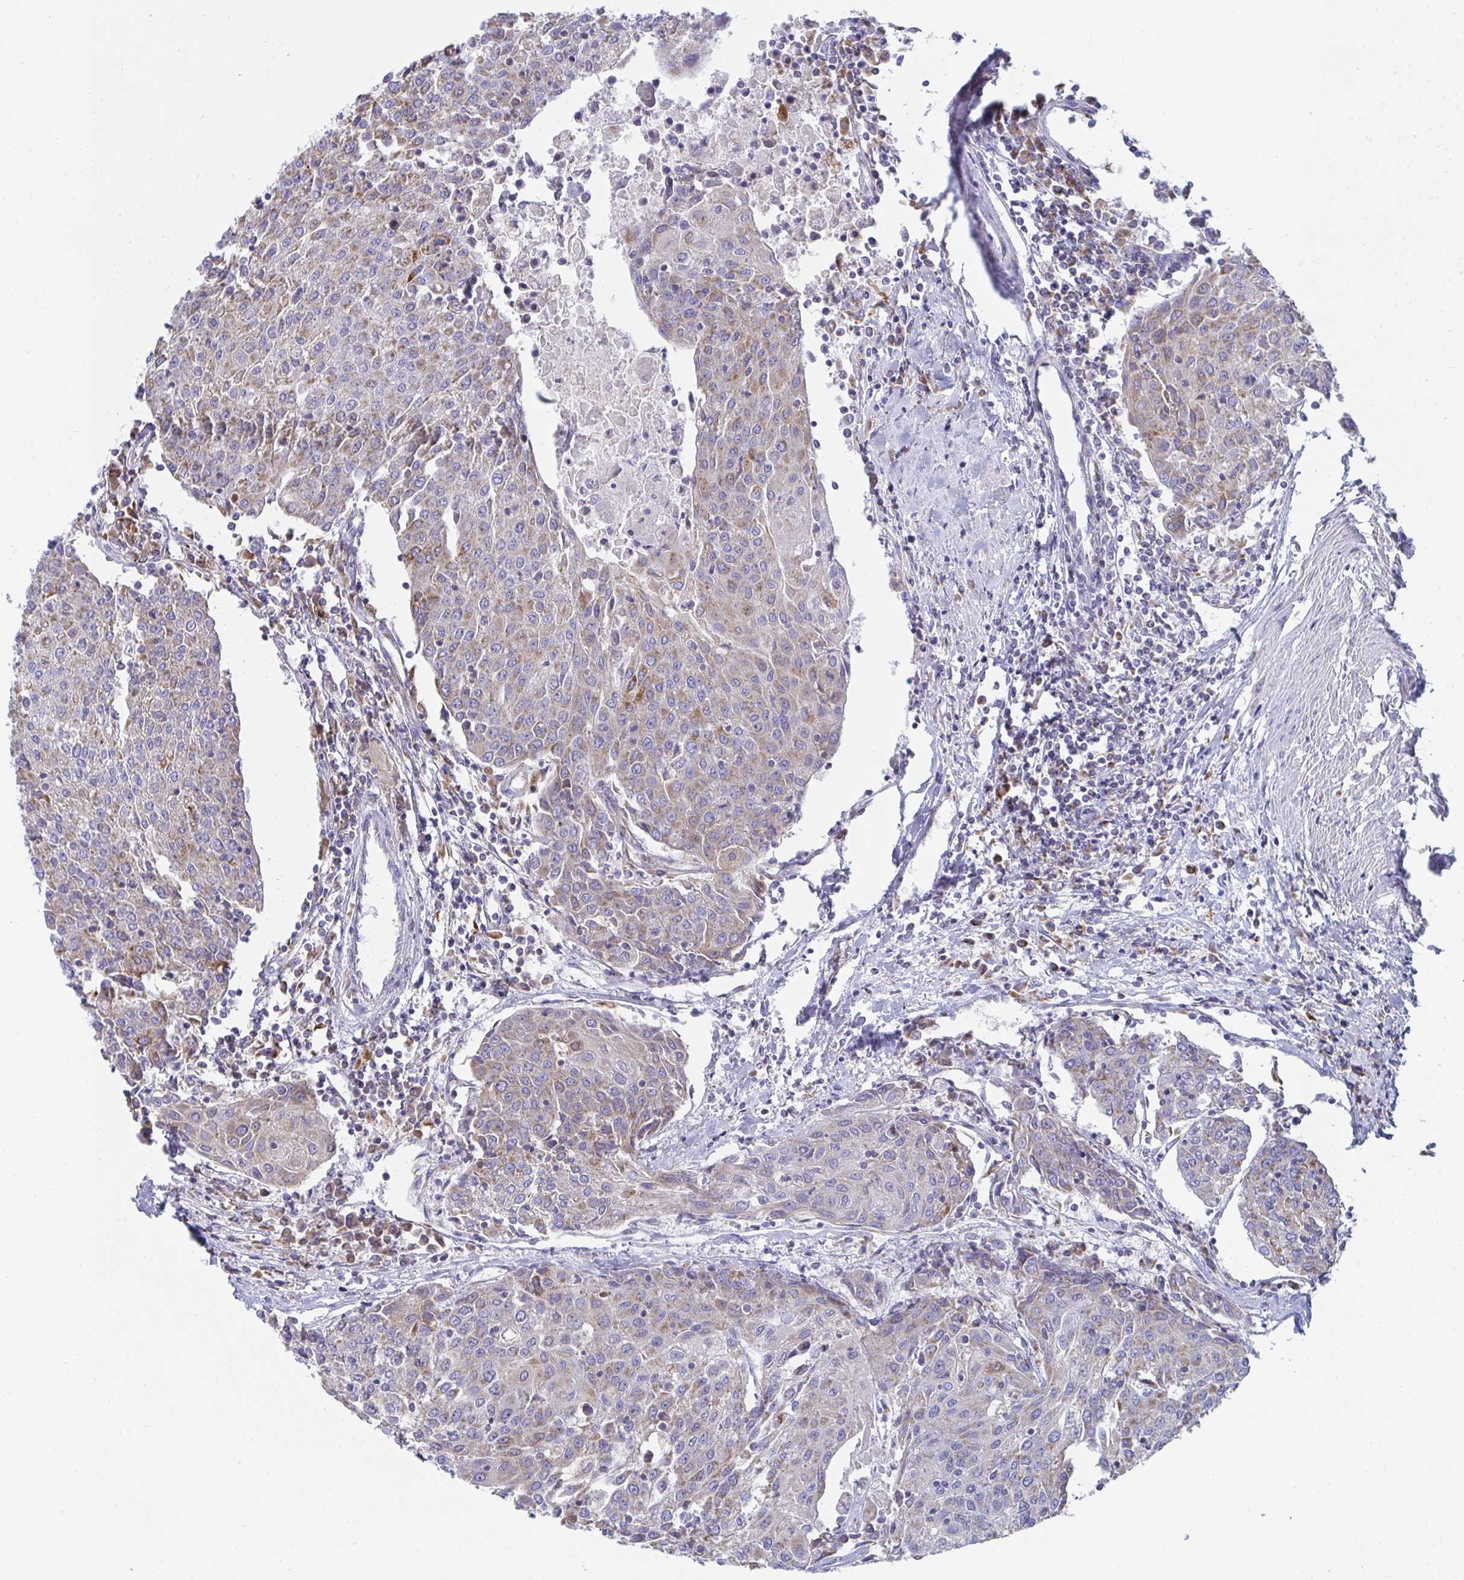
{"staining": {"intensity": "weak", "quantity": ">75%", "location": "cytoplasmic/membranous"}, "tissue": "urothelial cancer", "cell_type": "Tumor cells", "image_type": "cancer", "snomed": [{"axis": "morphology", "description": "Urothelial carcinoma, High grade"}, {"axis": "topography", "description": "Urinary bladder"}], "caption": "High-magnification brightfield microscopy of high-grade urothelial carcinoma stained with DAB (brown) and counterstained with hematoxylin (blue). tumor cells exhibit weak cytoplasmic/membranous positivity is present in approximately>75% of cells.", "gene": "AIFM1", "patient": {"sex": "female", "age": 85}}